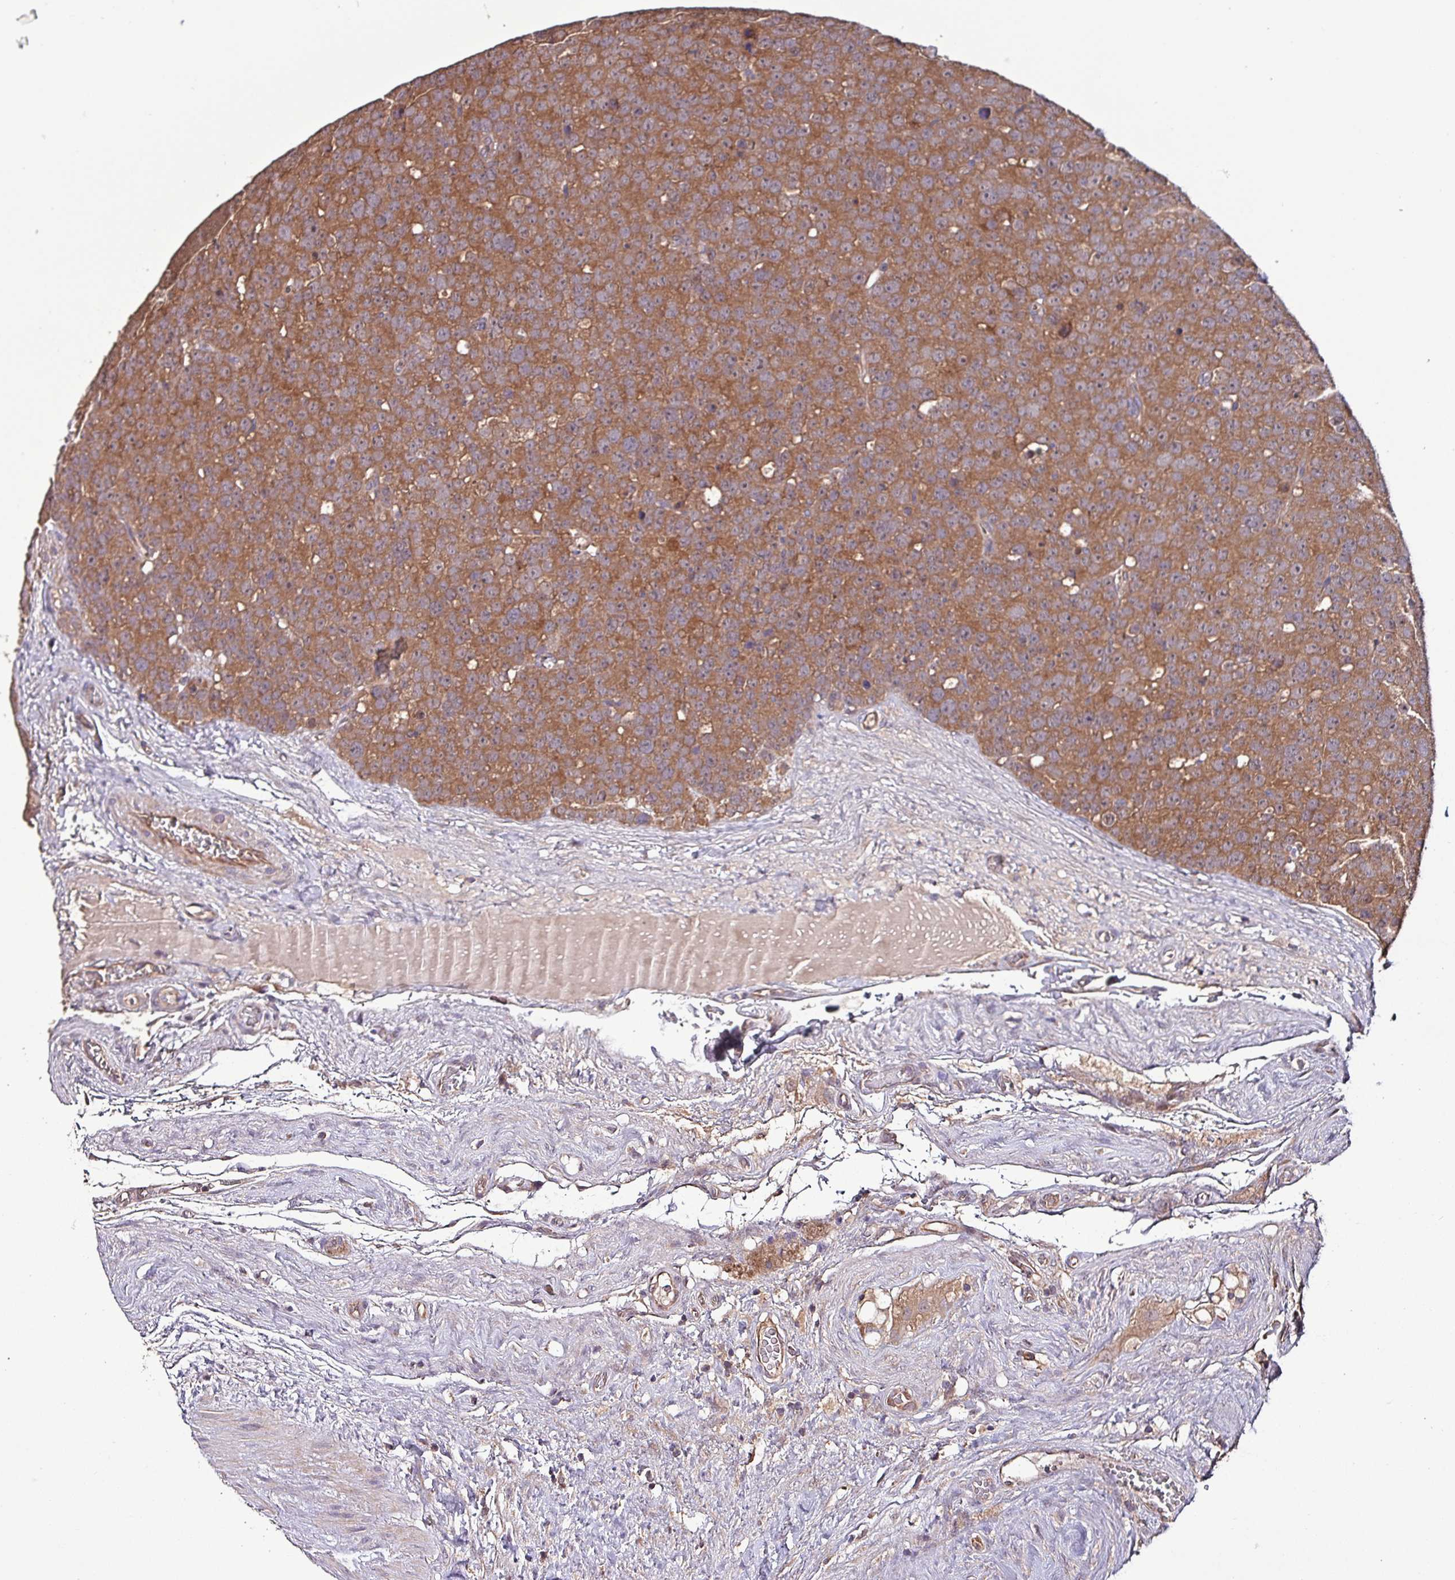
{"staining": {"intensity": "strong", "quantity": ">75%", "location": "cytoplasmic/membranous"}, "tissue": "testis cancer", "cell_type": "Tumor cells", "image_type": "cancer", "snomed": [{"axis": "morphology", "description": "Seminoma, NOS"}, {"axis": "topography", "description": "Testis"}], "caption": "A brown stain highlights strong cytoplasmic/membranous positivity of a protein in testis cancer (seminoma) tumor cells. (brown staining indicates protein expression, while blue staining denotes nuclei).", "gene": "PAFAH1B2", "patient": {"sex": "male", "age": 71}}